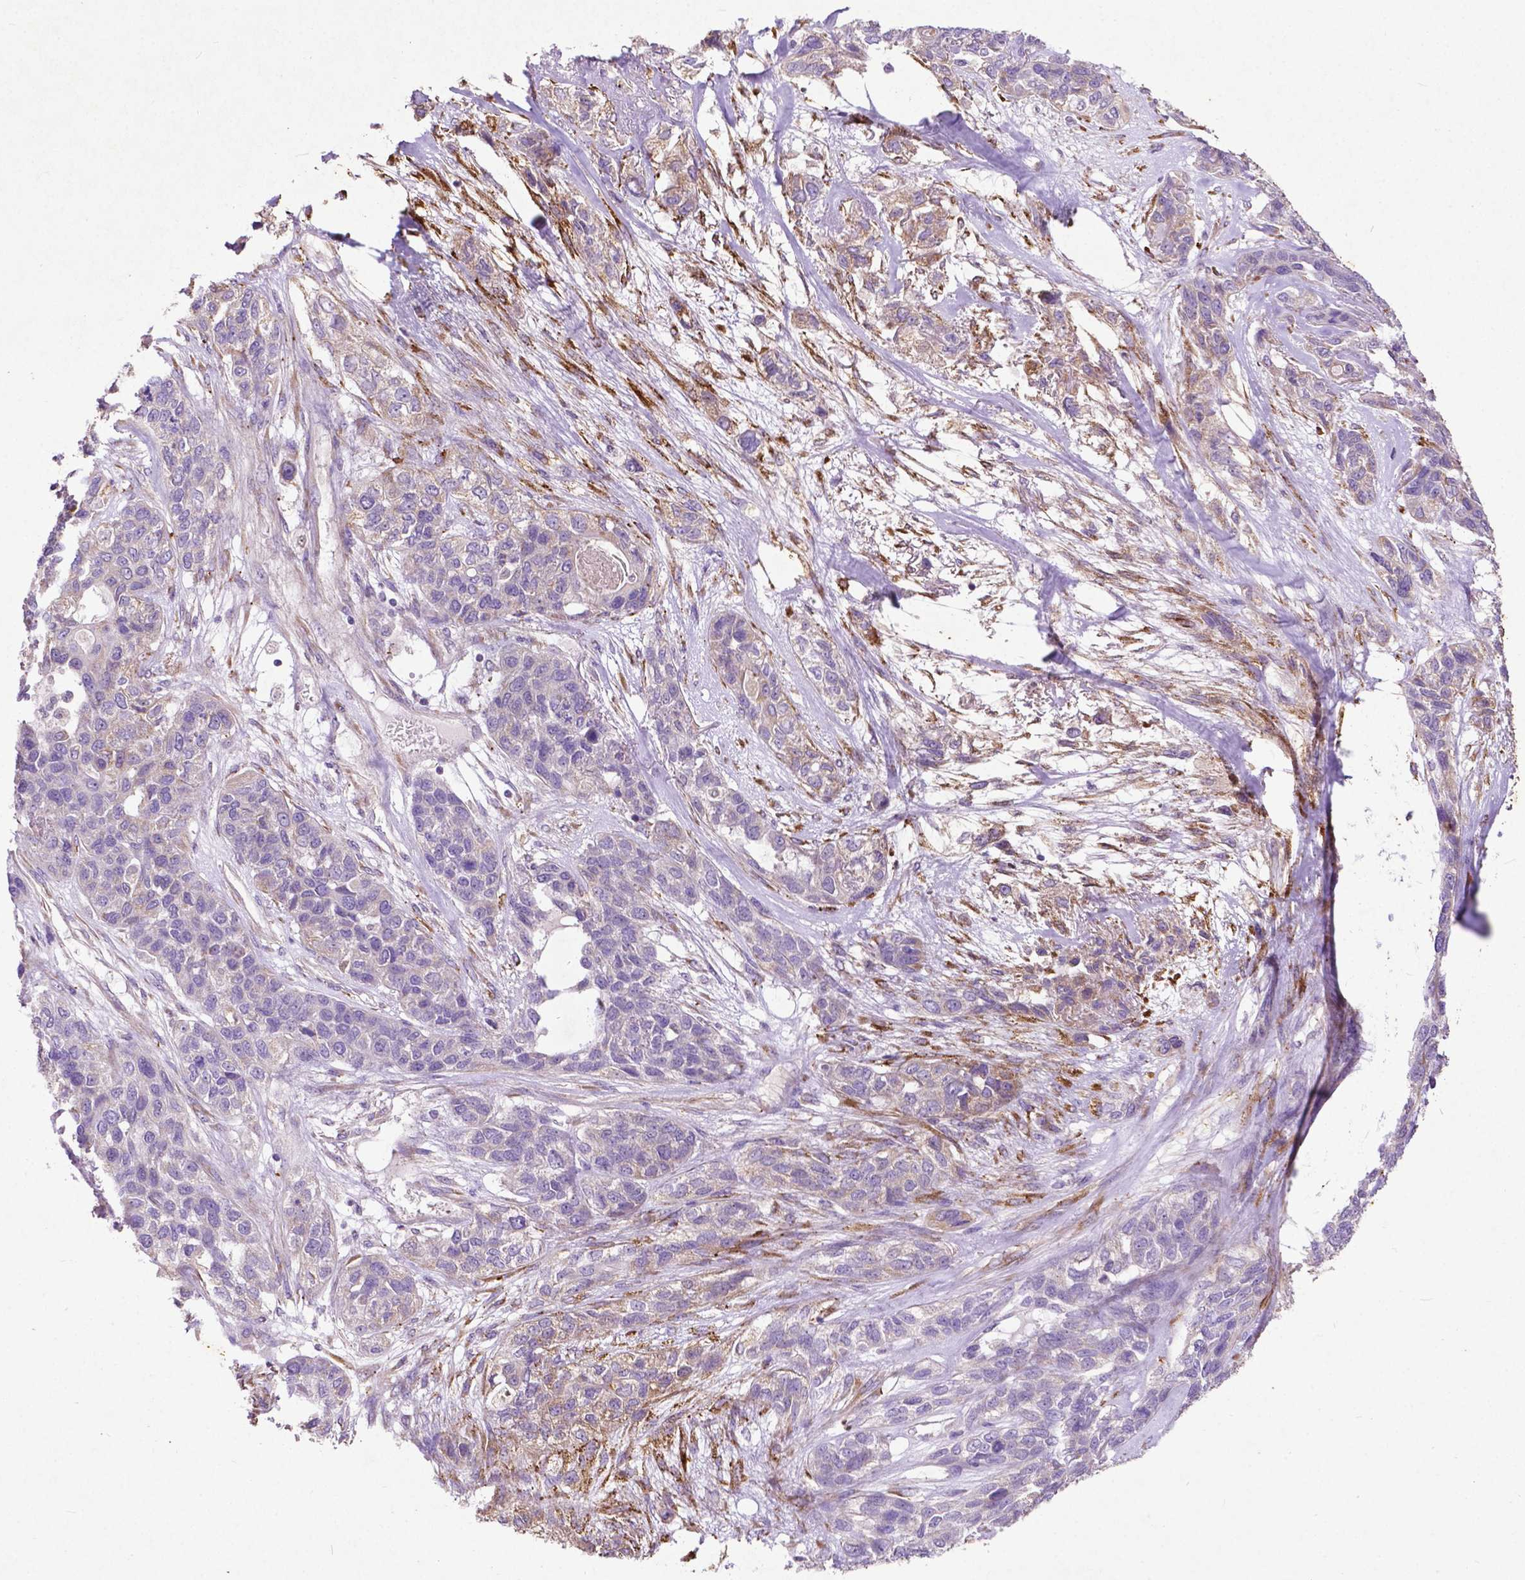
{"staining": {"intensity": "weak", "quantity": "<25%", "location": "cytoplasmic/membranous"}, "tissue": "lung cancer", "cell_type": "Tumor cells", "image_type": "cancer", "snomed": [{"axis": "morphology", "description": "Squamous cell carcinoma, NOS"}, {"axis": "topography", "description": "Lung"}], "caption": "Tumor cells are negative for brown protein staining in squamous cell carcinoma (lung).", "gene": "THEGL", "patient": {"sex": "female", "age": 70}}